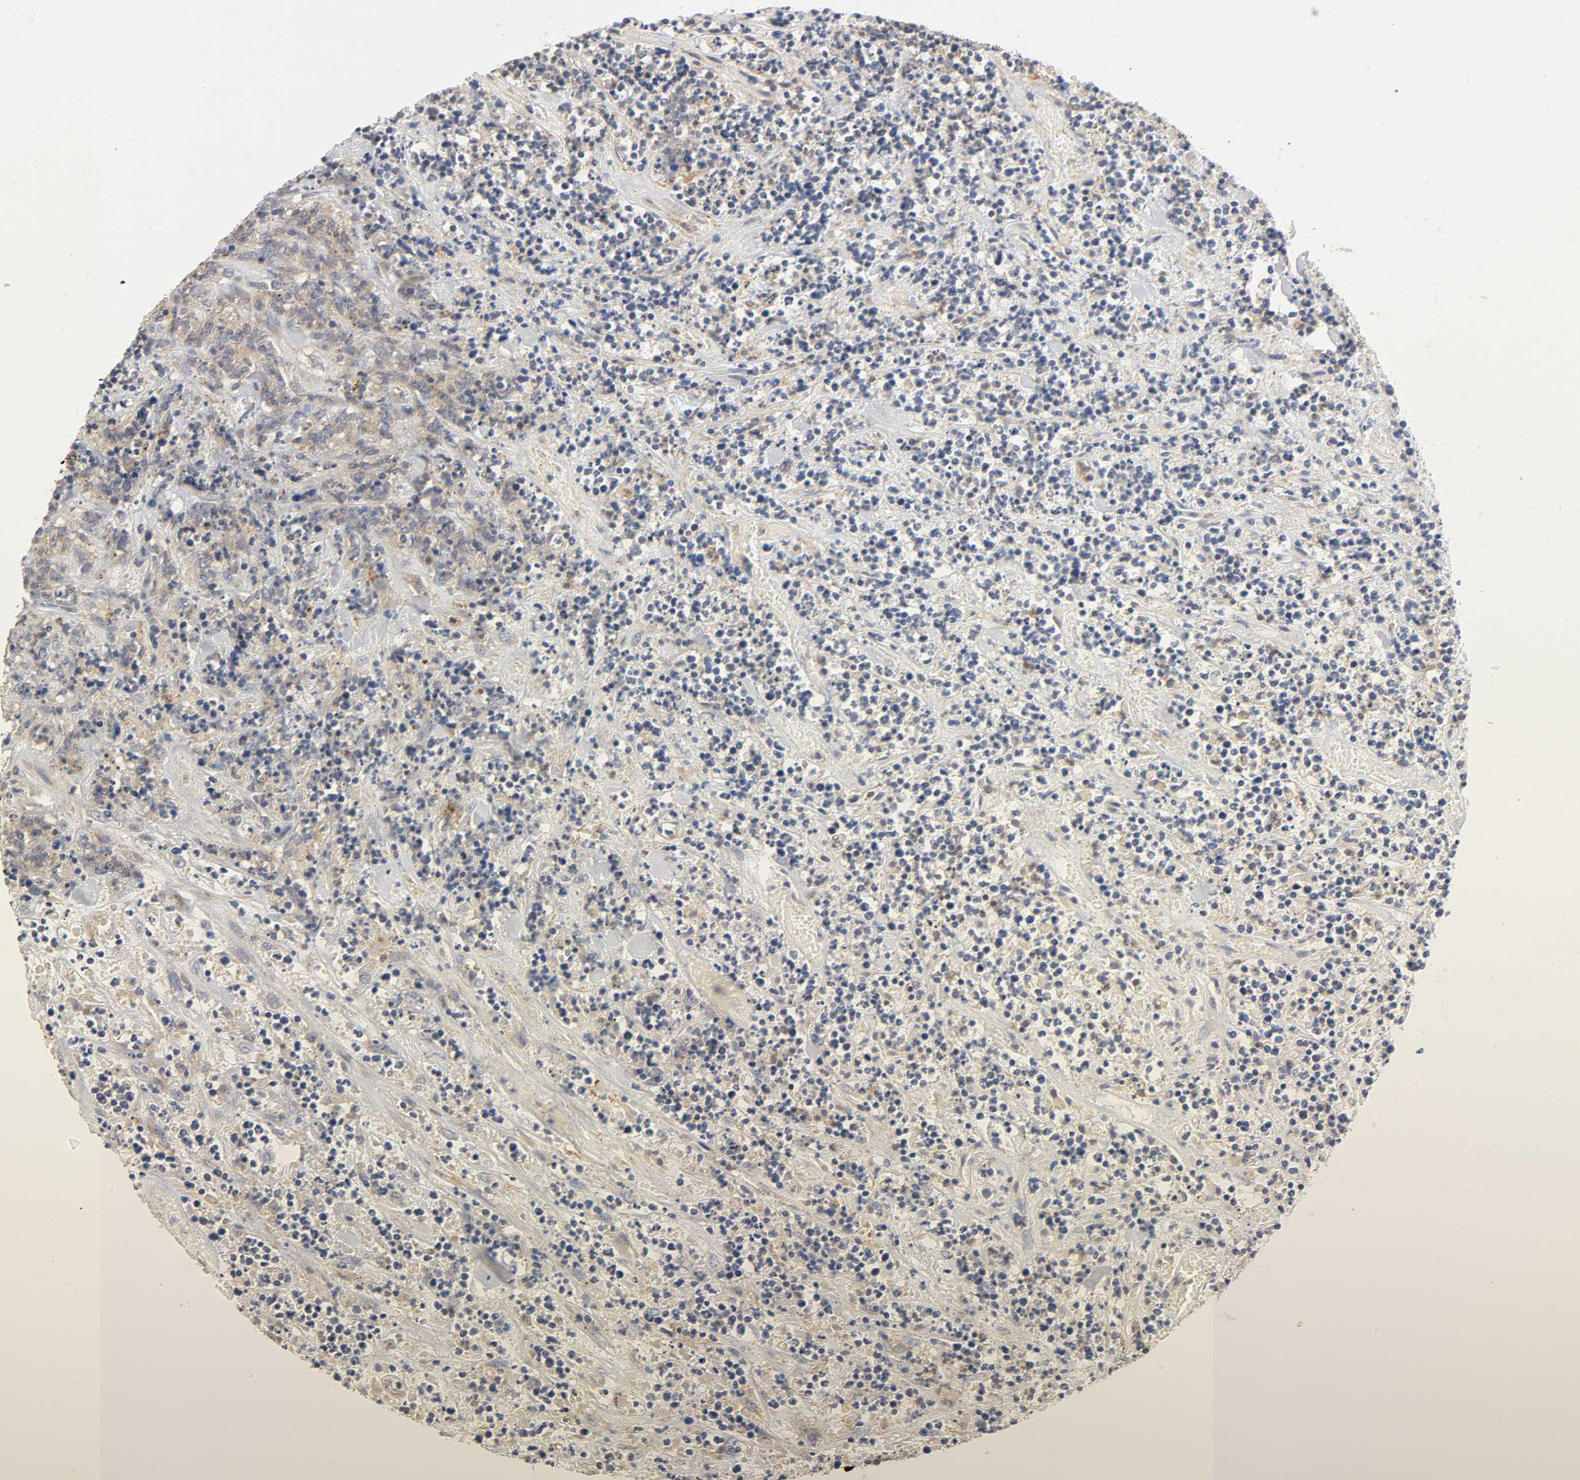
{"staining": {"intensity": "weak", "quantity": "<25%", "location": "cytoplasmic/membranous"}, "tissue": "lymphoma", "cell_type": "Tumor cells", "image_type": "cancer", "snomed": [{"axis": "morphology", "description": "Malignant lymphoma, non-Hodgkin's type, High grade"}, {"axis": "topography", "description": "Soft tissue"}], "caption": "High-grade malignant lymphoma, non-Hodgkin's type was stained to show a protein in brown. There is no significant staining in tumor cells. The staining was performed using DAB (3,3'-diaminobenzidine) to visualize the protein expression in brown, while the nuclei were stained in blue with hematoxylin (Magnification: 20x).", "gene": "RHOA", "patient": {"sex": "male", "age": 18}}